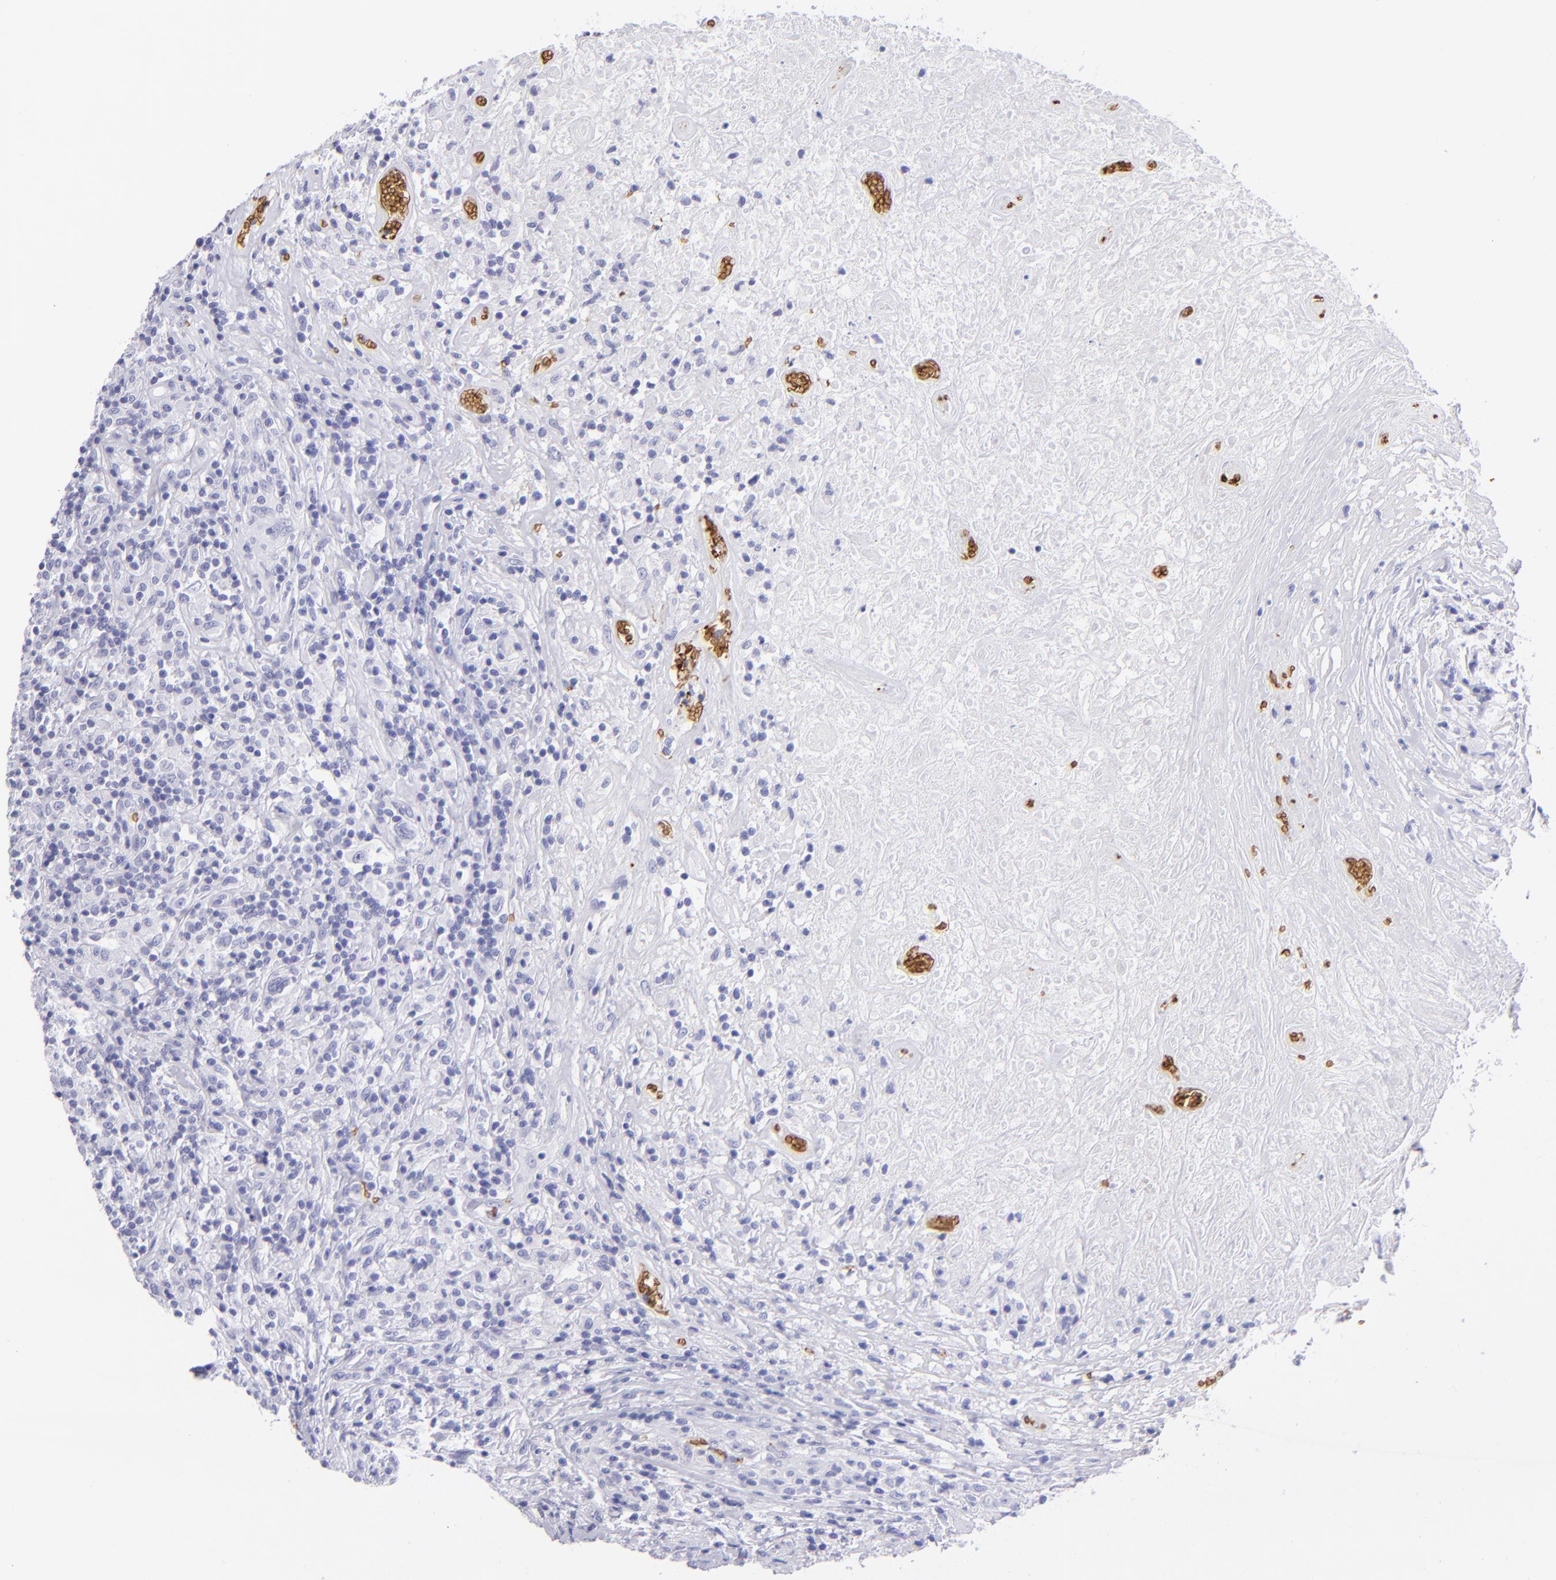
{"staining": {"intensity": "negative", "quantity": "none", "location": "none"}, "tissue": "lymphoma", "cell_type": "Tumor cells", "image_type": "cancer", "snomed": [{"axis": "morphology", "description": "Hodgkin's disease, NOS"}, {"axis": "topography", "description": "Lymph node"}], "caption": "An immunohistochemistry (IHC) photomicrograph of Hodgkin's disease is shown. There is no staining in tumor cells of Hodgkin's disease.", "gene": "GYPA", "patient": {"sex": "male", "age": 46}}